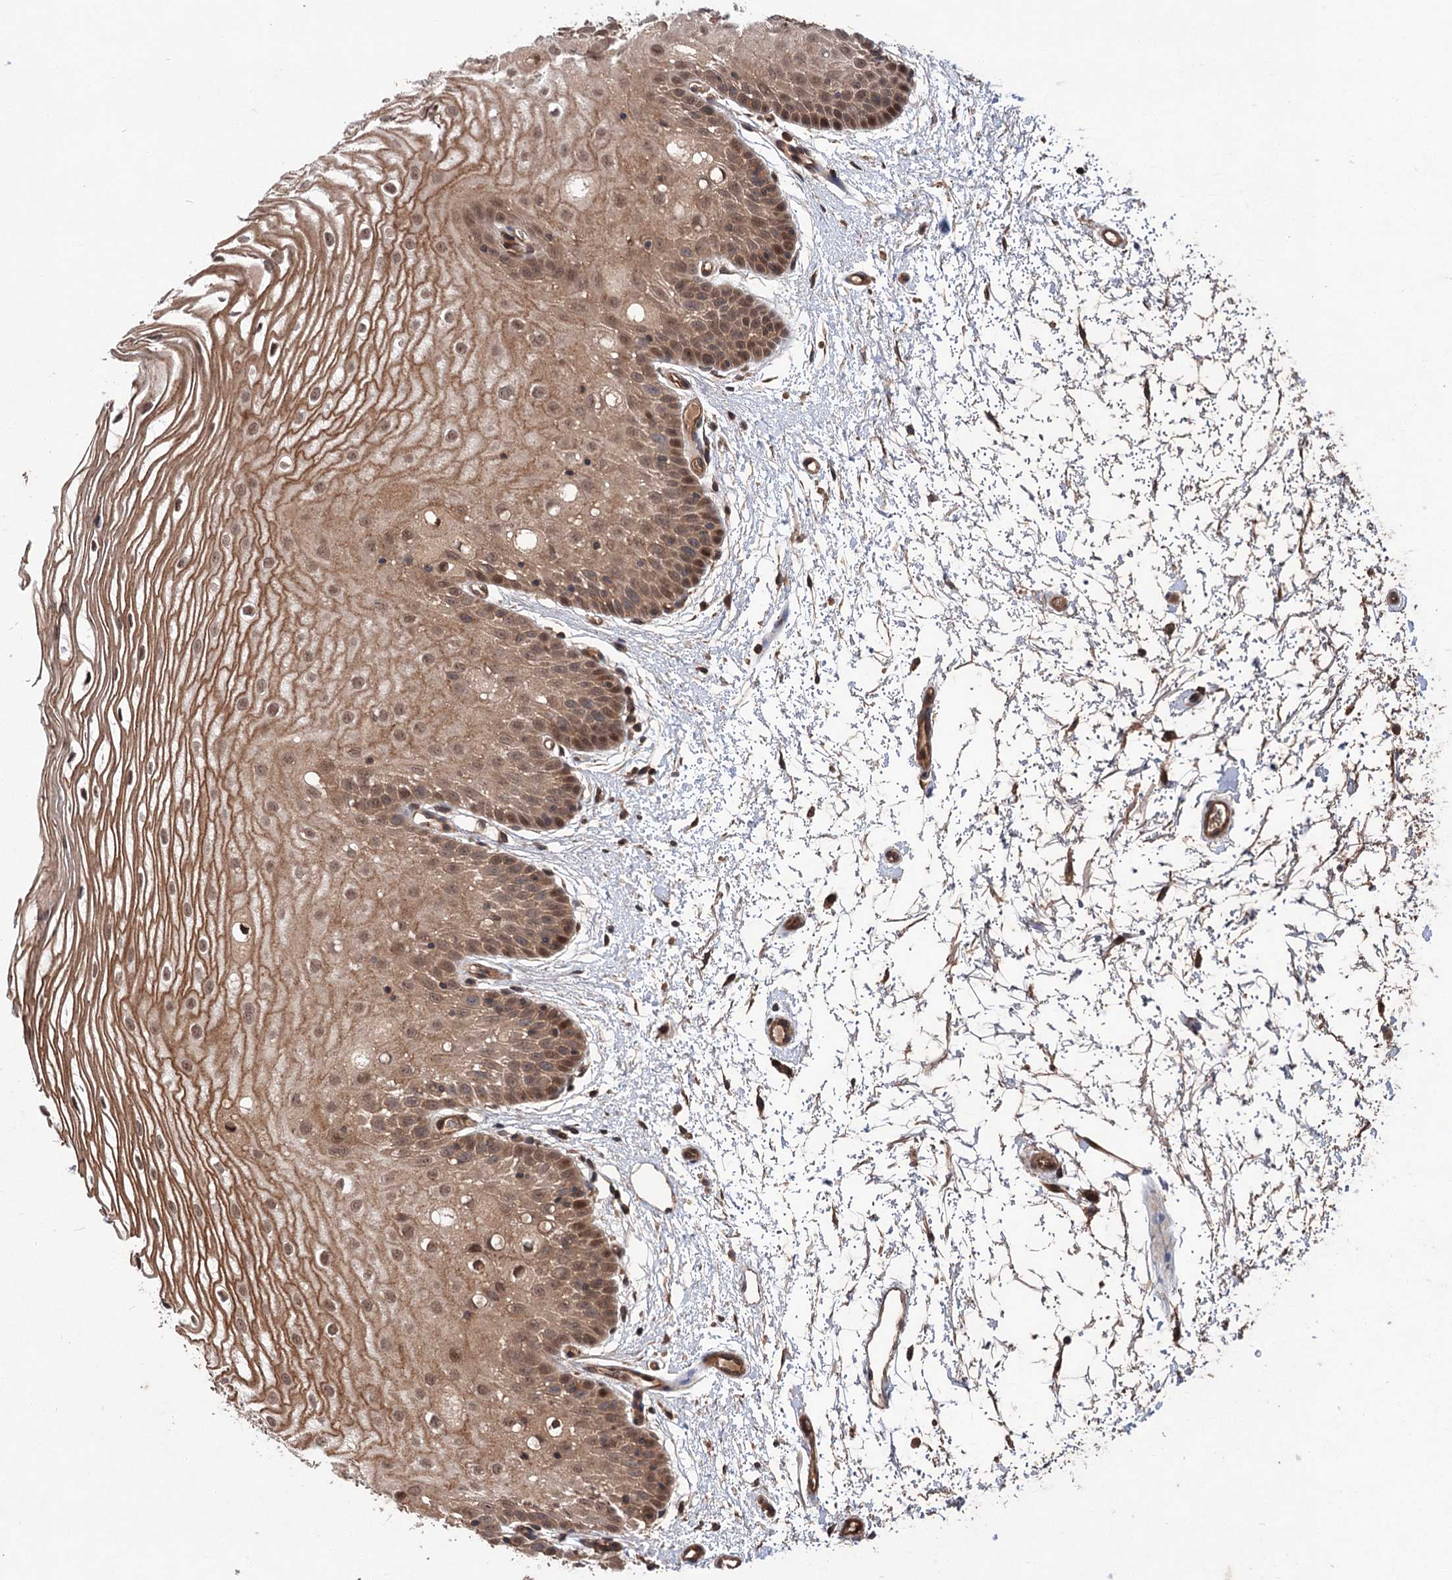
{"staining": {"intensity": "moderate", "quantity": ">75%", "location": "cytoplasmic/membranous,nuclear"}, "tissue": "oral mucosa", "cell_type": "Squamous epithelial cells", "image_type": "normal", "snomed": [{"axis": "morphology", "description": "Normal tissue, NOS"}, {"axis": "topography", "description": "Oral tissue"}, {"axis": "topography", "description": "Tounge, NOS"}], "caption": "An immunohistochemistry (IHC) photomicrograph of unremarkable tissue is shown. Protein staining in brown shows moderate cytoplasmic/membranous,nuclear positivity in oral mucosa within squamous epithelial cells. (DAB (3,3'-diaminobenzidine) IHC with brightfield microscopy, high magnification).", "gene": "ADK", "patient": {"sex": "female", "age": 73}}